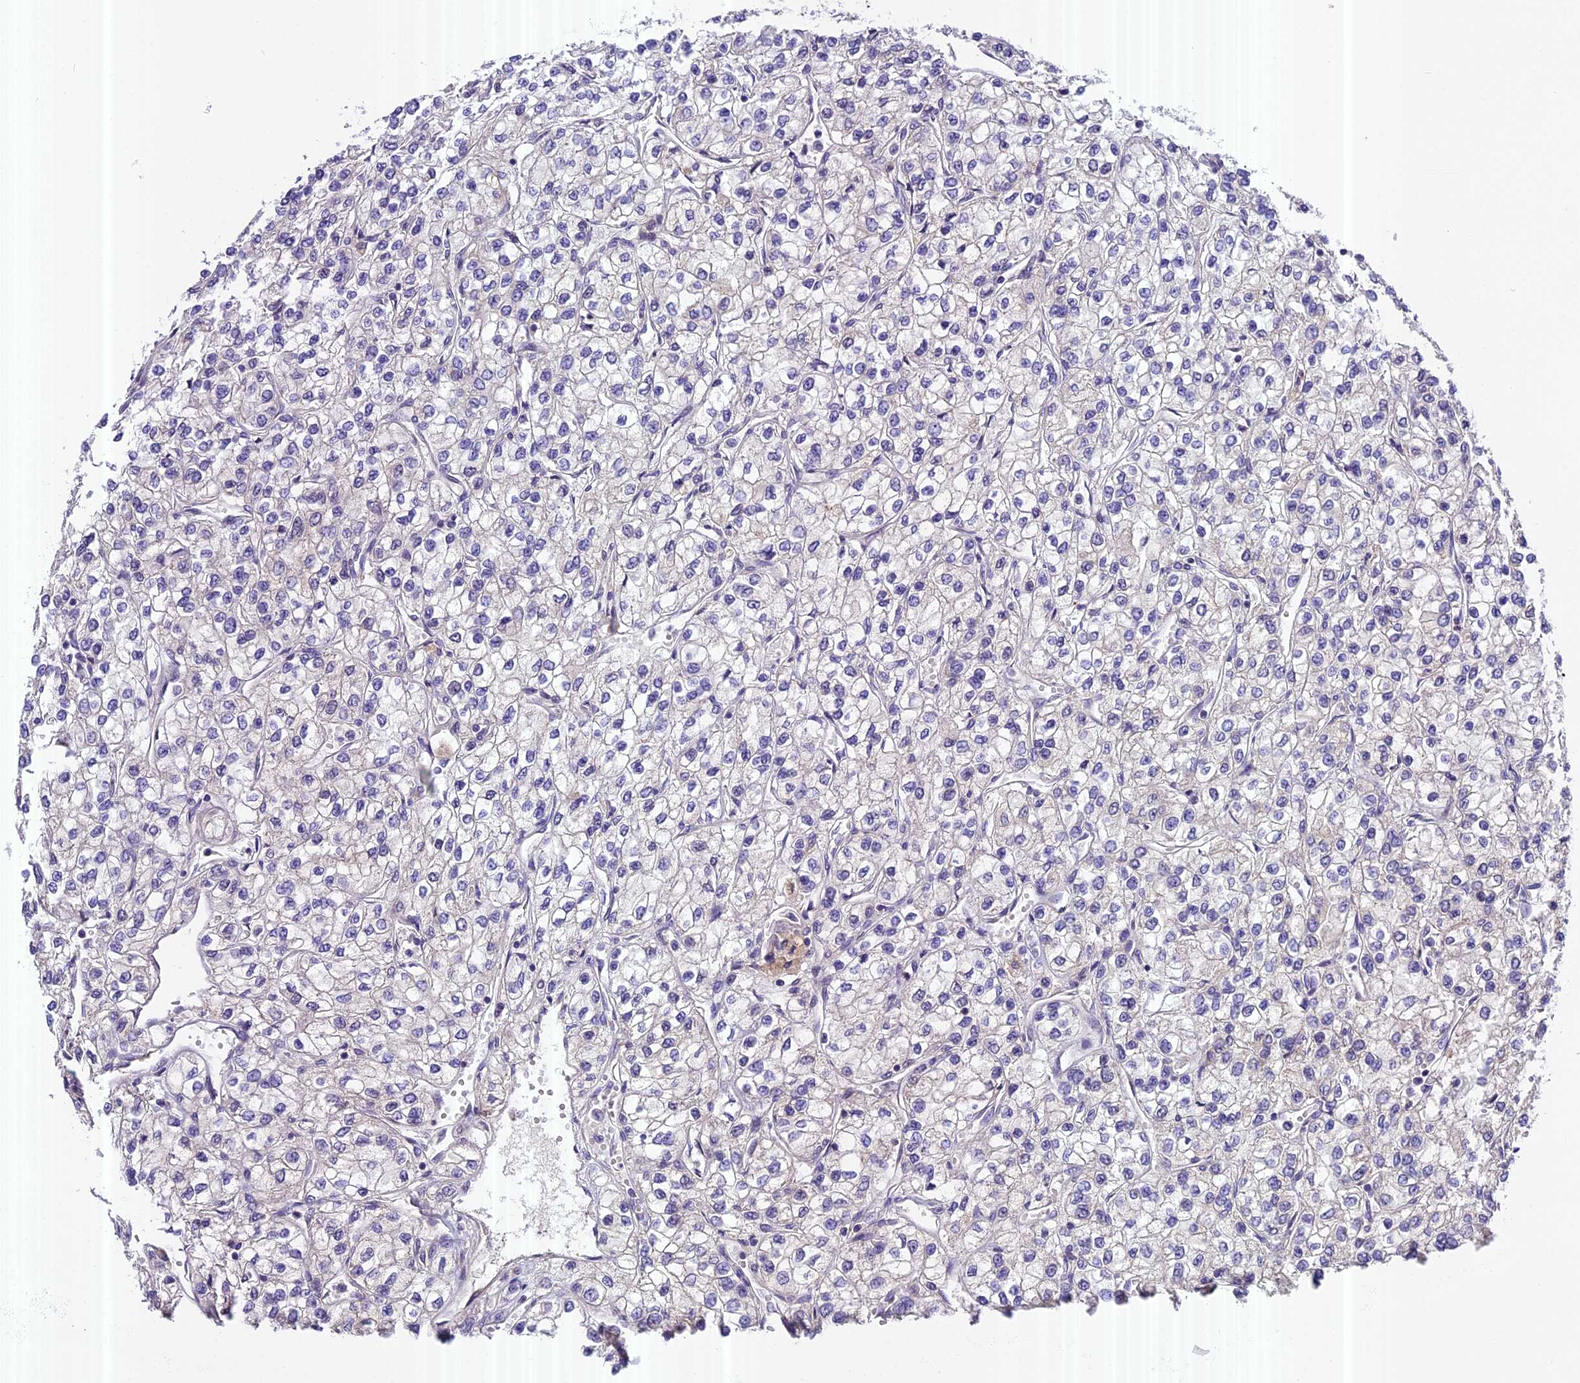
{"staining": {"intensity": "negative", "quantity": "none", "location": "none"}, "tissue": "renal cancer", "cell_type": "Tumor cells", "image_type": "cancer", "snomed": [{"axis": "morphology", "description": "Adenocarcinoma, NOS"}, {"axis": "topography", "description": "Kidney"}], "caption": "Immunohistochemical staining of renal cancer (adenocarcinoma) displays no significant staining in tumor cells.", "gene": "FAM98C", "patient": {"sex": "male", "age": 80}}